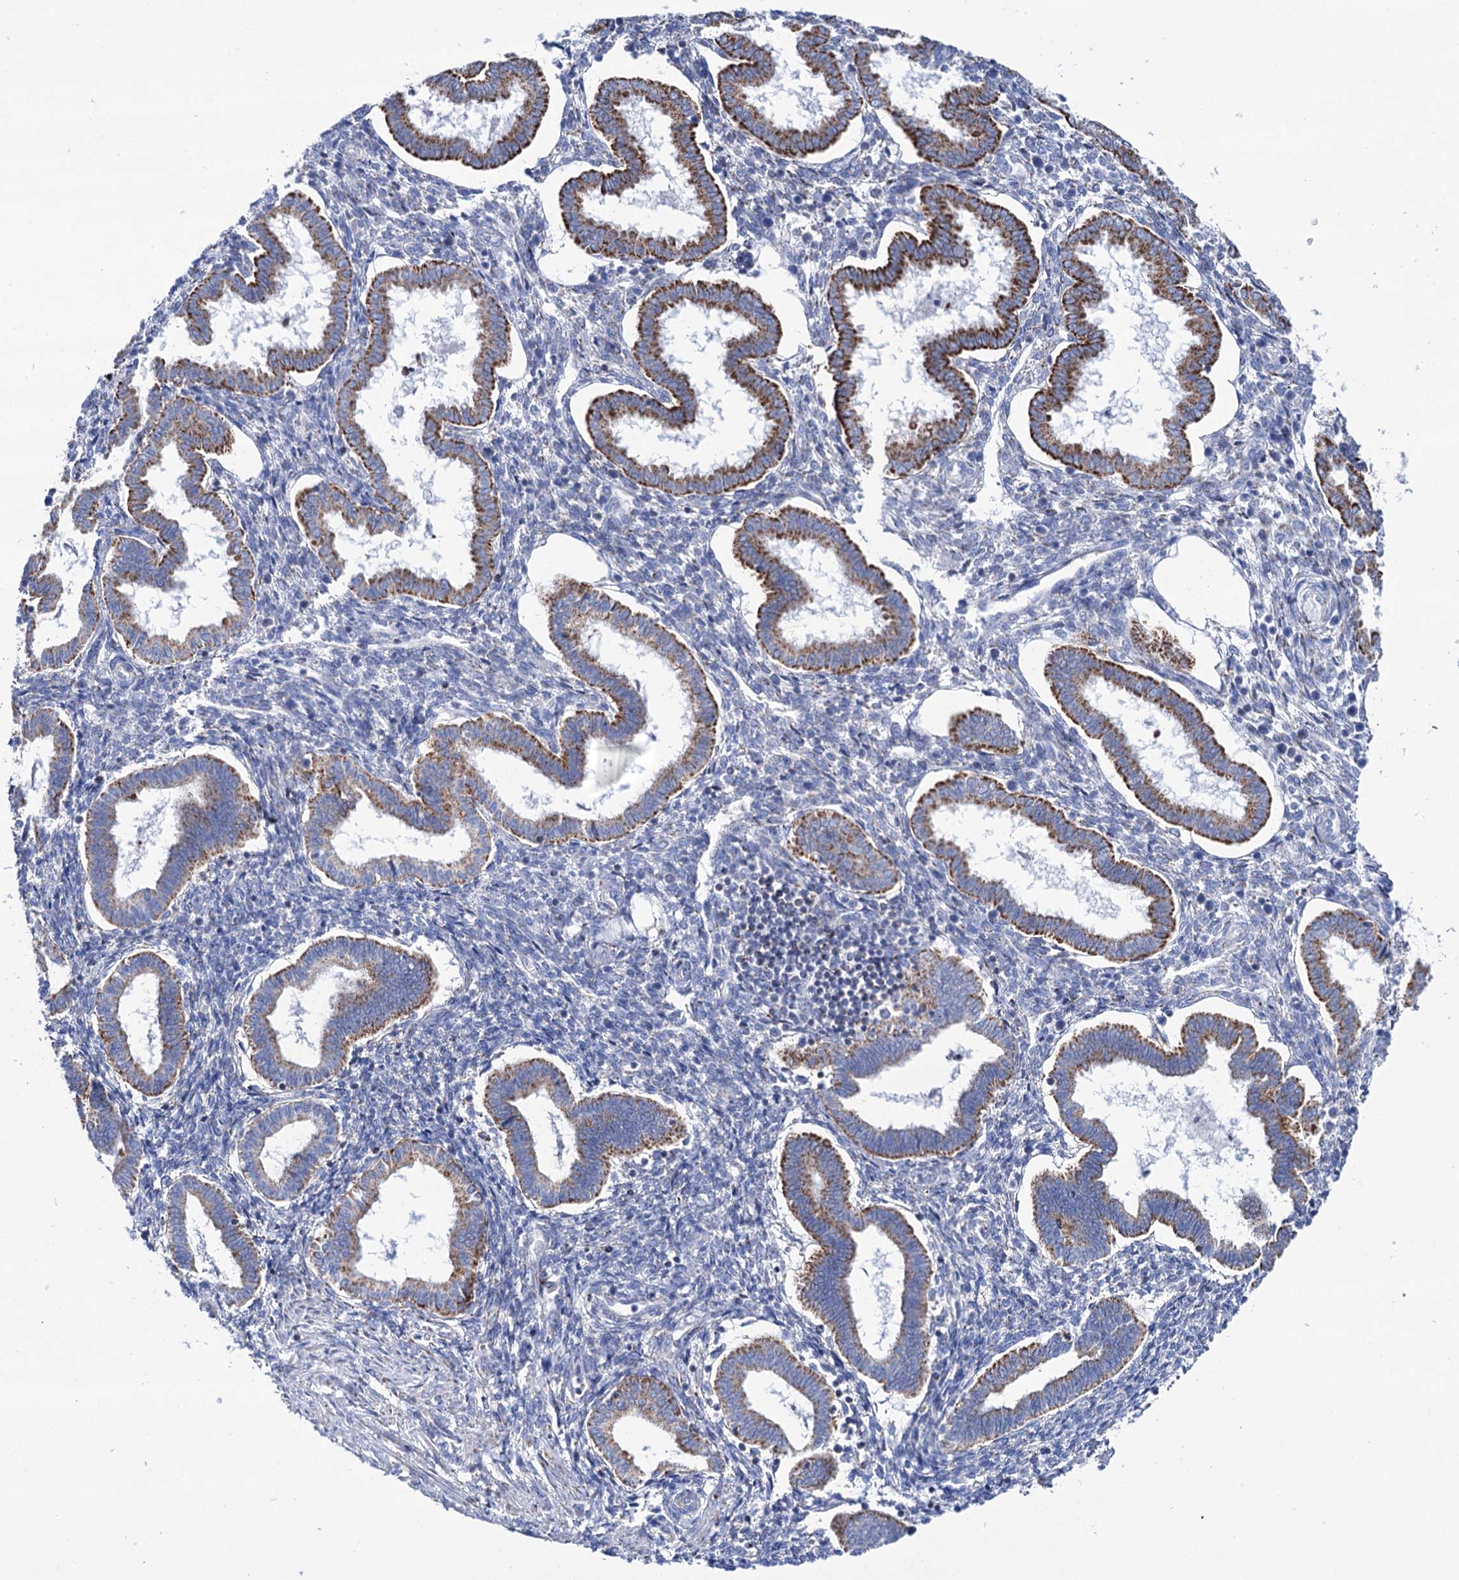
{"staining": {"intensity": "negative", "quantity": "none", "location": "none"}, "tissue": "endometrium", "cell_type": "Cells in endometrial stroma", "image_type": "normal", "snomed": [{"axis": "morphology", "description": "Normal tissue, NOS"}, {"axis": "topography", "description": "Endometrium"}], "caption": "Cells in endometrial stroma are negative for brown protein staining in normal endometrium. (DAB (3,3'-diaminobenzidine) IHC visualized using brightfield microscopy, high magnification).", "gene": "UBASH3B", "patient": {"sex": "female", "age": 24}}